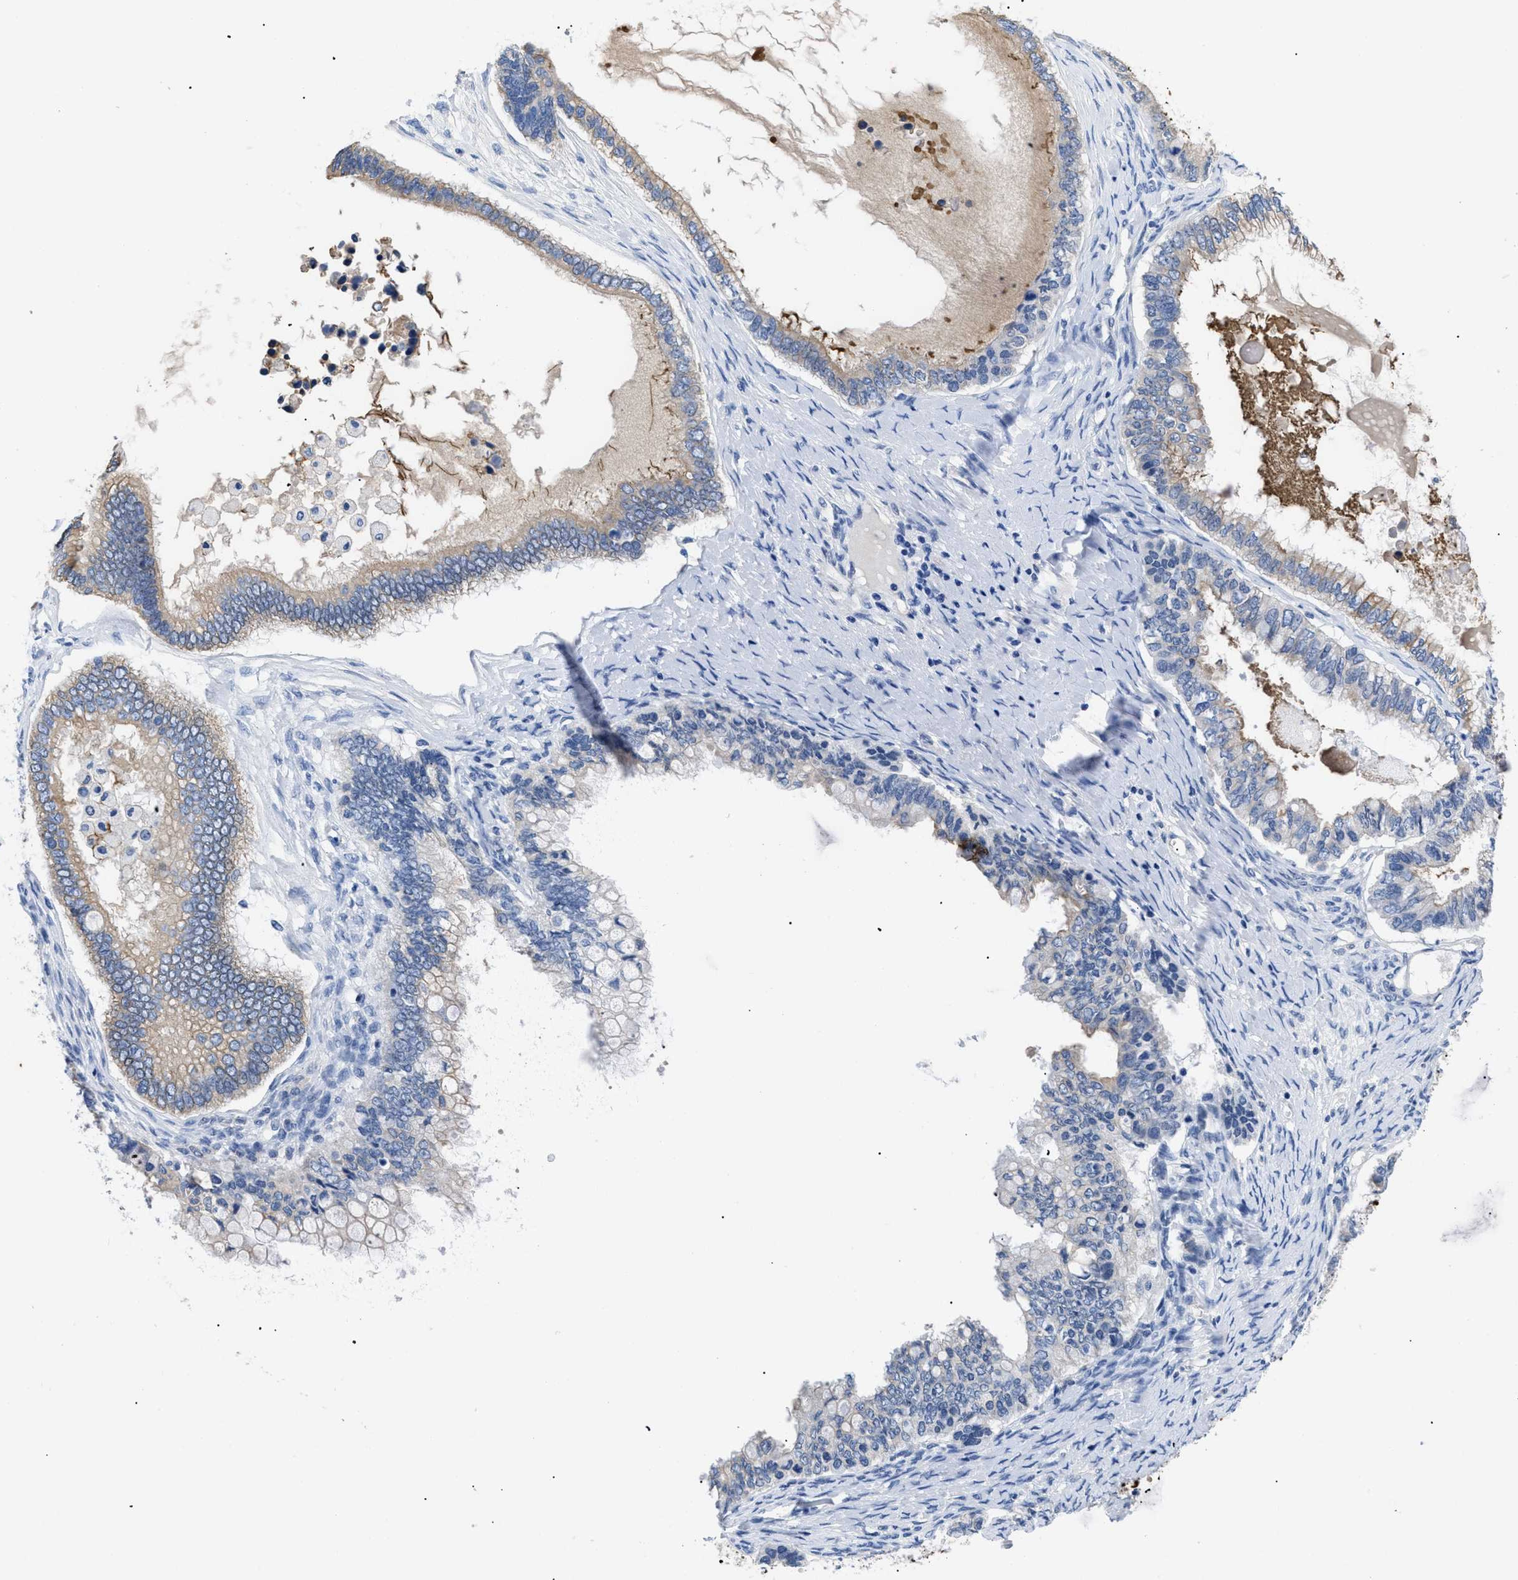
{"staining": {"intensity": "weak", "quantity": "<25%", "location": "cytoplasmic/membranous"}, "tissue": "ovarian cancer", "cell_type": "Tumor cells", "image_type": "cancer", "snomed": [{"axis": "morphology", "description": "Cystadenocarcinoma, mucinous, NOS"}, {"axis": "topography", "description": "Ovary"}], "caption": "Immunohistochemistry (IHC) of mucinous cystadenocarcinoma (ovarian) exhibits no positivity in tumor cells.", "gene": "TMEM68", "patient": {"sex": "female", "age": 80}}